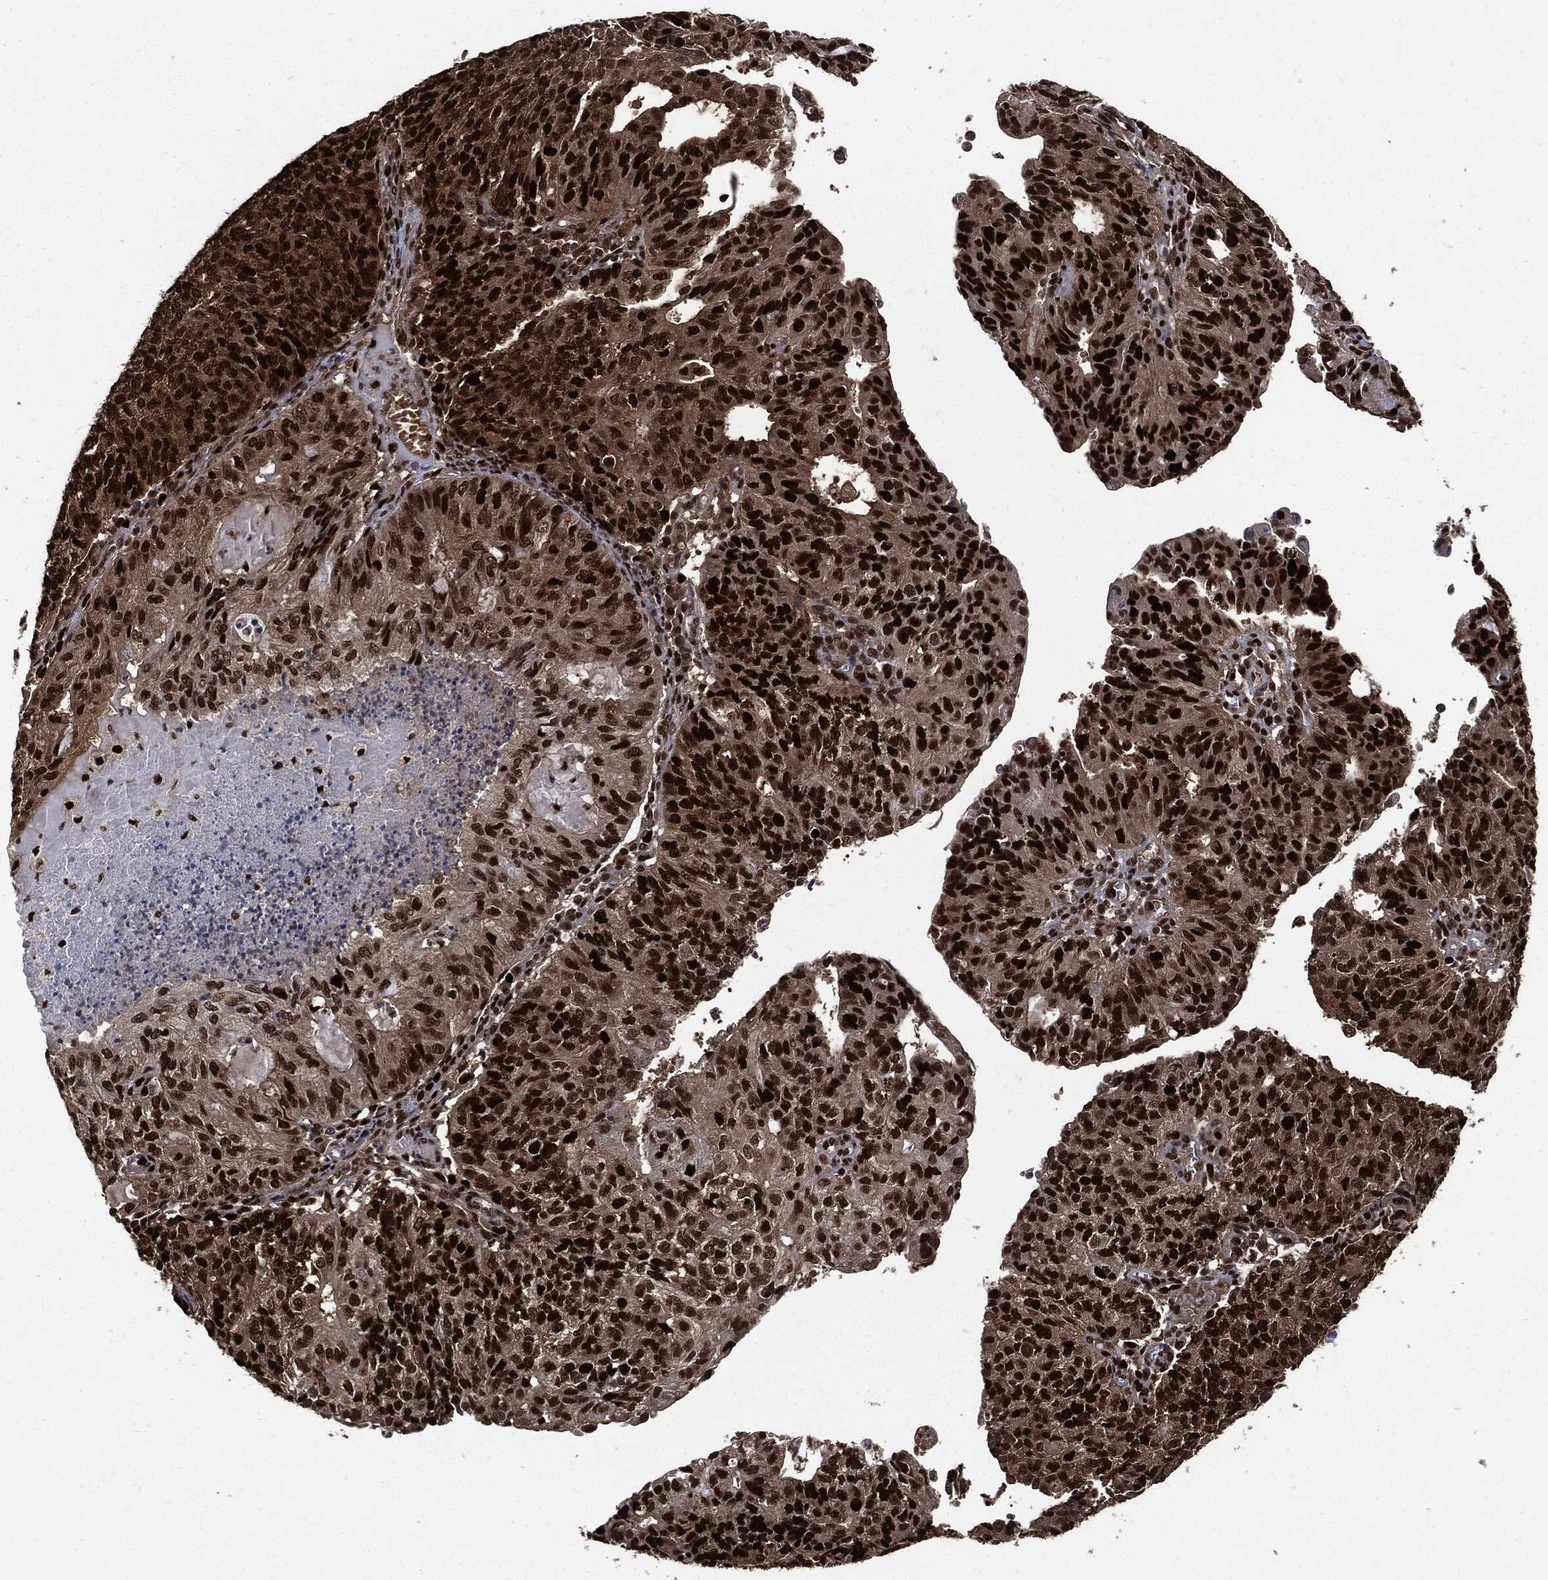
{"staining": {"intensity": "strong", "quantity": ">75%", "location": "nuclear"}, "tissue": "endometrial cancer", "cell_type": "Tumor cells", "image_type": "cancer", "snomed": [{"axis": "morphology", "description": "Adenocarcinoma, NOS"}, {"axis": "topography", "description": "Endometrium"}], "caption": "The histopathology image displays staining of endometrial cancer, revealing strong nuclear protein staining (brown color) within tumor cells. The staining was performed using DAB, with brown indicating positive protein expression. Nuclei are stained blue with hematoxylin.", "gene": "PCNA", "patient": {"sex": "female", "age": 82}}